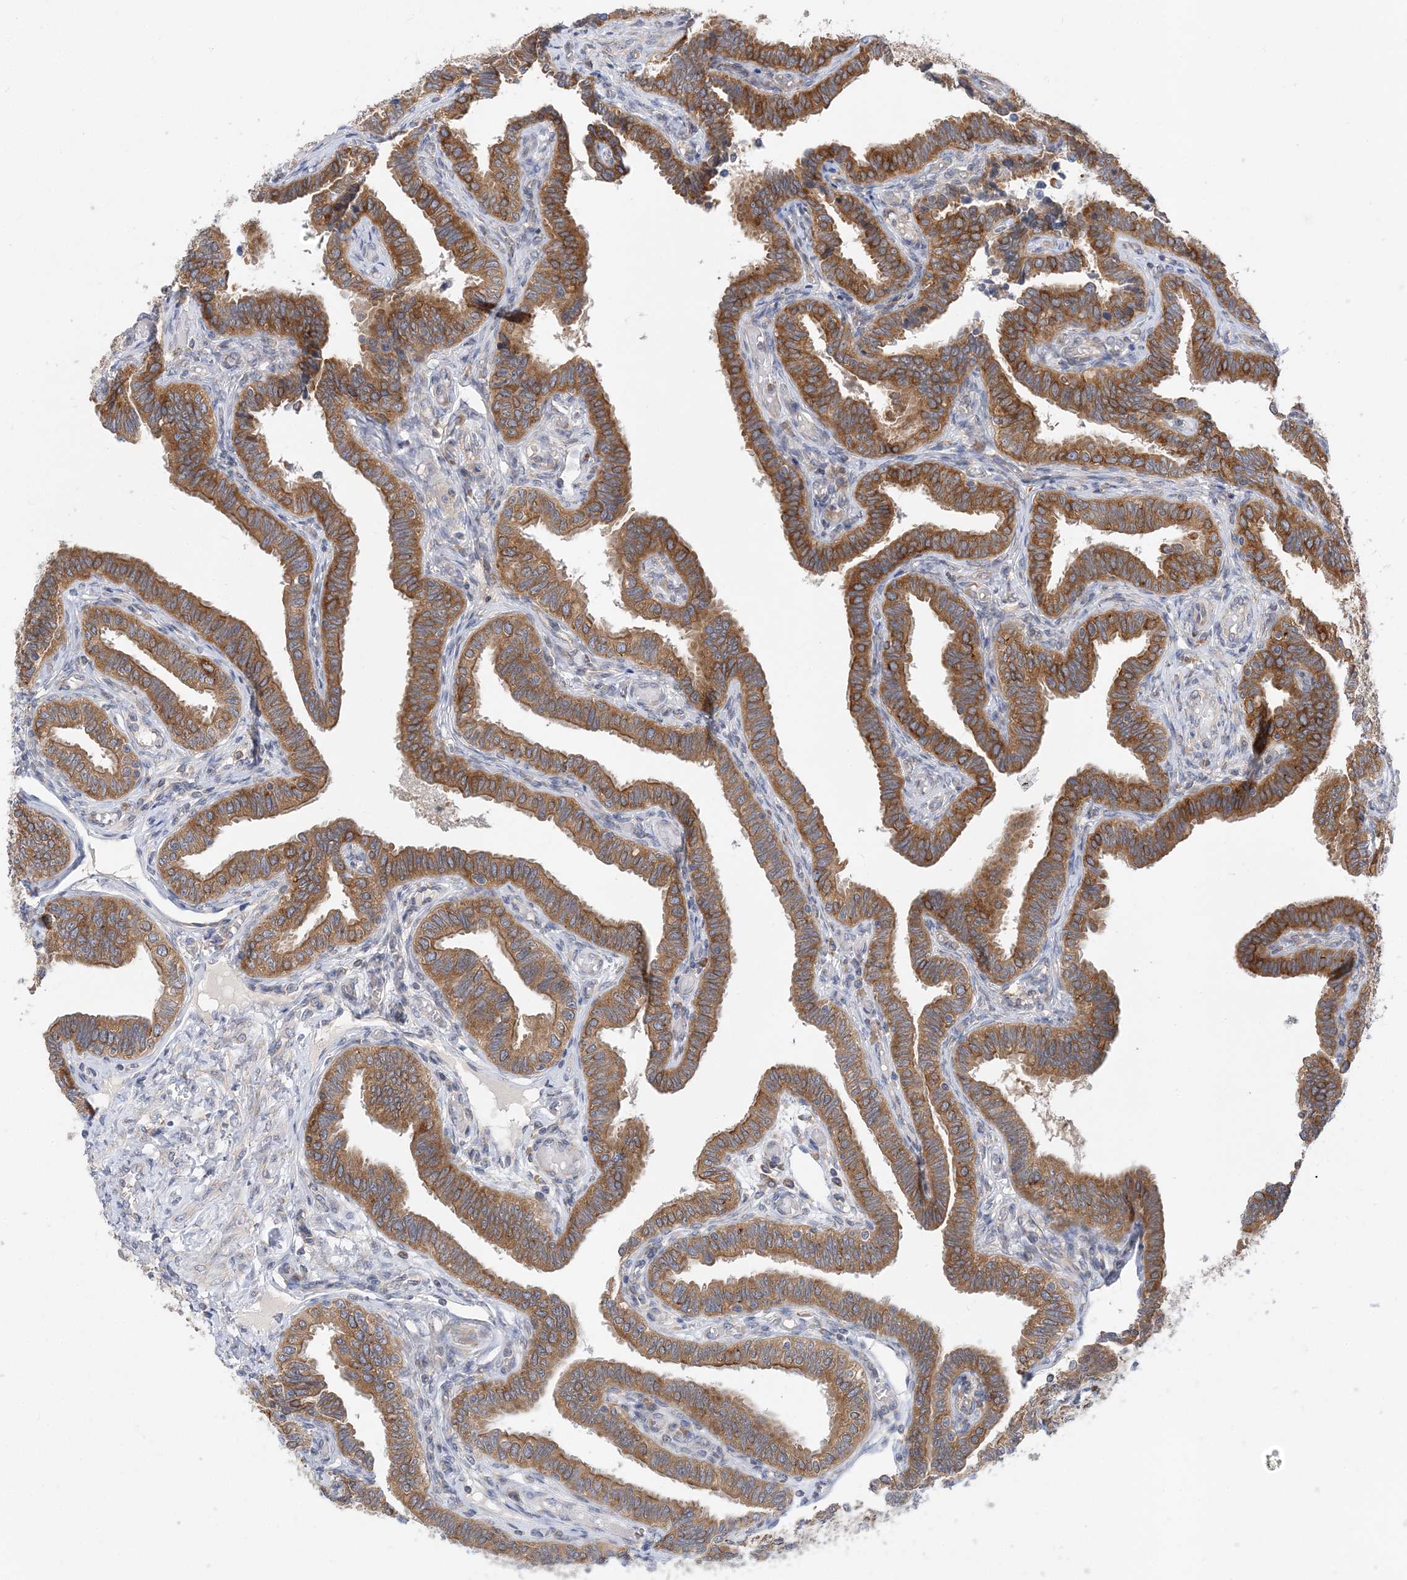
{"staining": {"intensity": "strong", "quantity": ">75%", "location": "cytoplasmic/membranous"}, "tissue": "fallopian tube", "cell_type": "Glandular cells", "image_type": "normal", "snomed": [{"axis": "morphology", "description": "Normal tissue, NOS"}, {"axis": "topography", "description": "Fallopian tube"}], "caption": "Strong cytoplasmic/membranous protein staining is present in about >75% of glandular cells in fallopian tube. (DAB (3,3'-diaminobenzidine) IHC with brightfield microscopy, high magnification).", "gene": "LARP4B", "patient": {"sex": "female", "age": 39}}